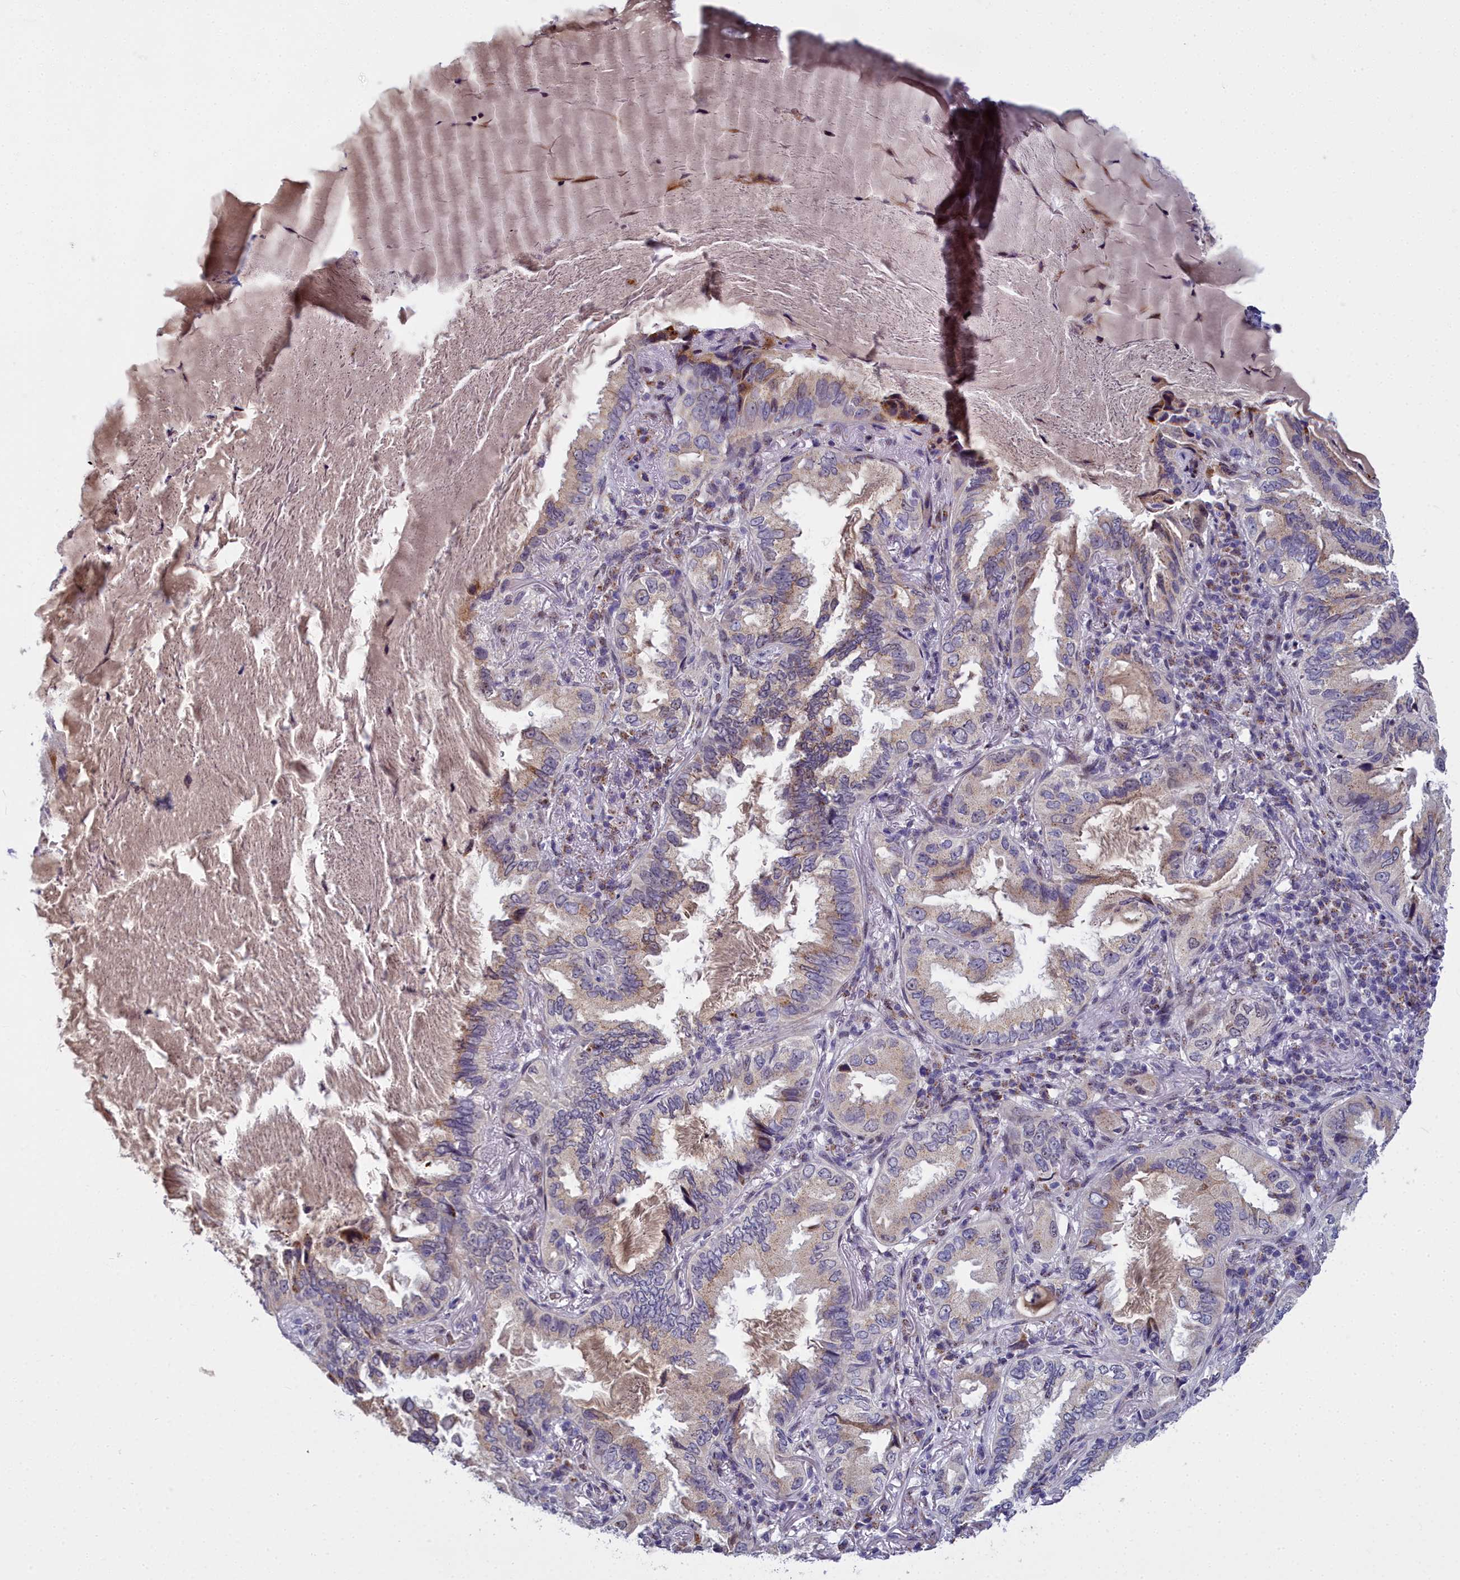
{"staining": {"intensity": "weak", "quantity": "<25%", "location": "cytoplasmic/membranous"}, "tissue": "lung cancer", "cell_type": "Tumor cells", "image_type": "cancer", "snomed": [{"axis": "morphology", "description": "Adenocarcinoma, NOS"}, {"axis": "topography", "description": "Lung"}], "caption": "An IHC image of lung adenocarcinoma is shown. There is no staining in tumor cells of lung adenocarcinoma. (DAB immunohistochemistry (IHC), high magnification).", "gene": "WDPCP", "patient": {"sex": "female", "age": 69}}